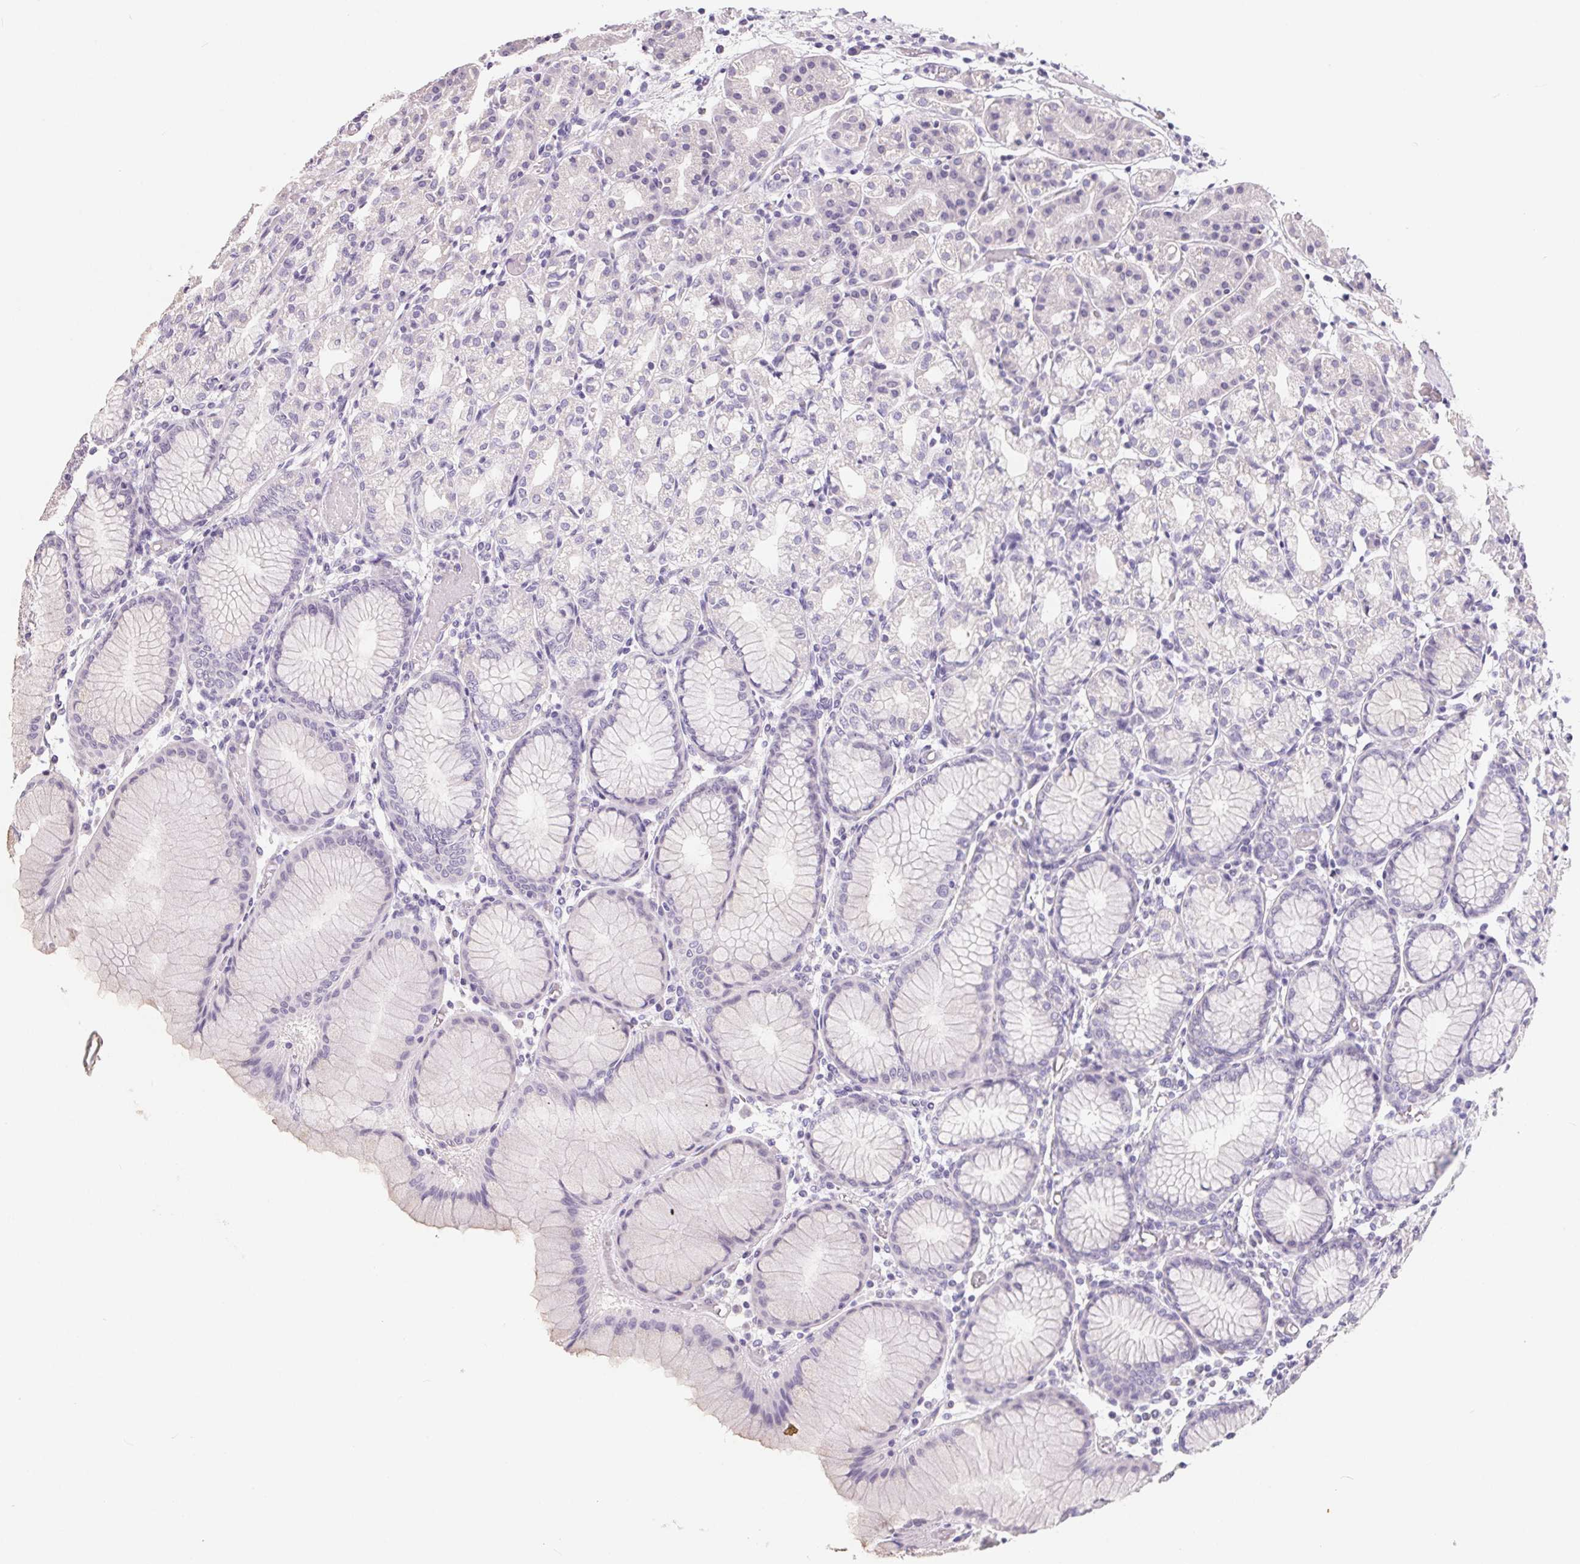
{"staining": {"intensity": "negative", "quantity": "none", "location": "none"}, "tissue": "stomach", "cell_type": "Glandular cells", "image_type": "normal", "snomed": [{"axis": "morphology", "description": "Normal tissue, NOS"}, {"axis": "topography", "description": "Stomach"}], "caption": "Unremarkable stomach was stained to show a protein in brown. There is no significant expression in glandular cells.", "gene": "FDX1", "patient": {"sex": "female", "age": 57}}